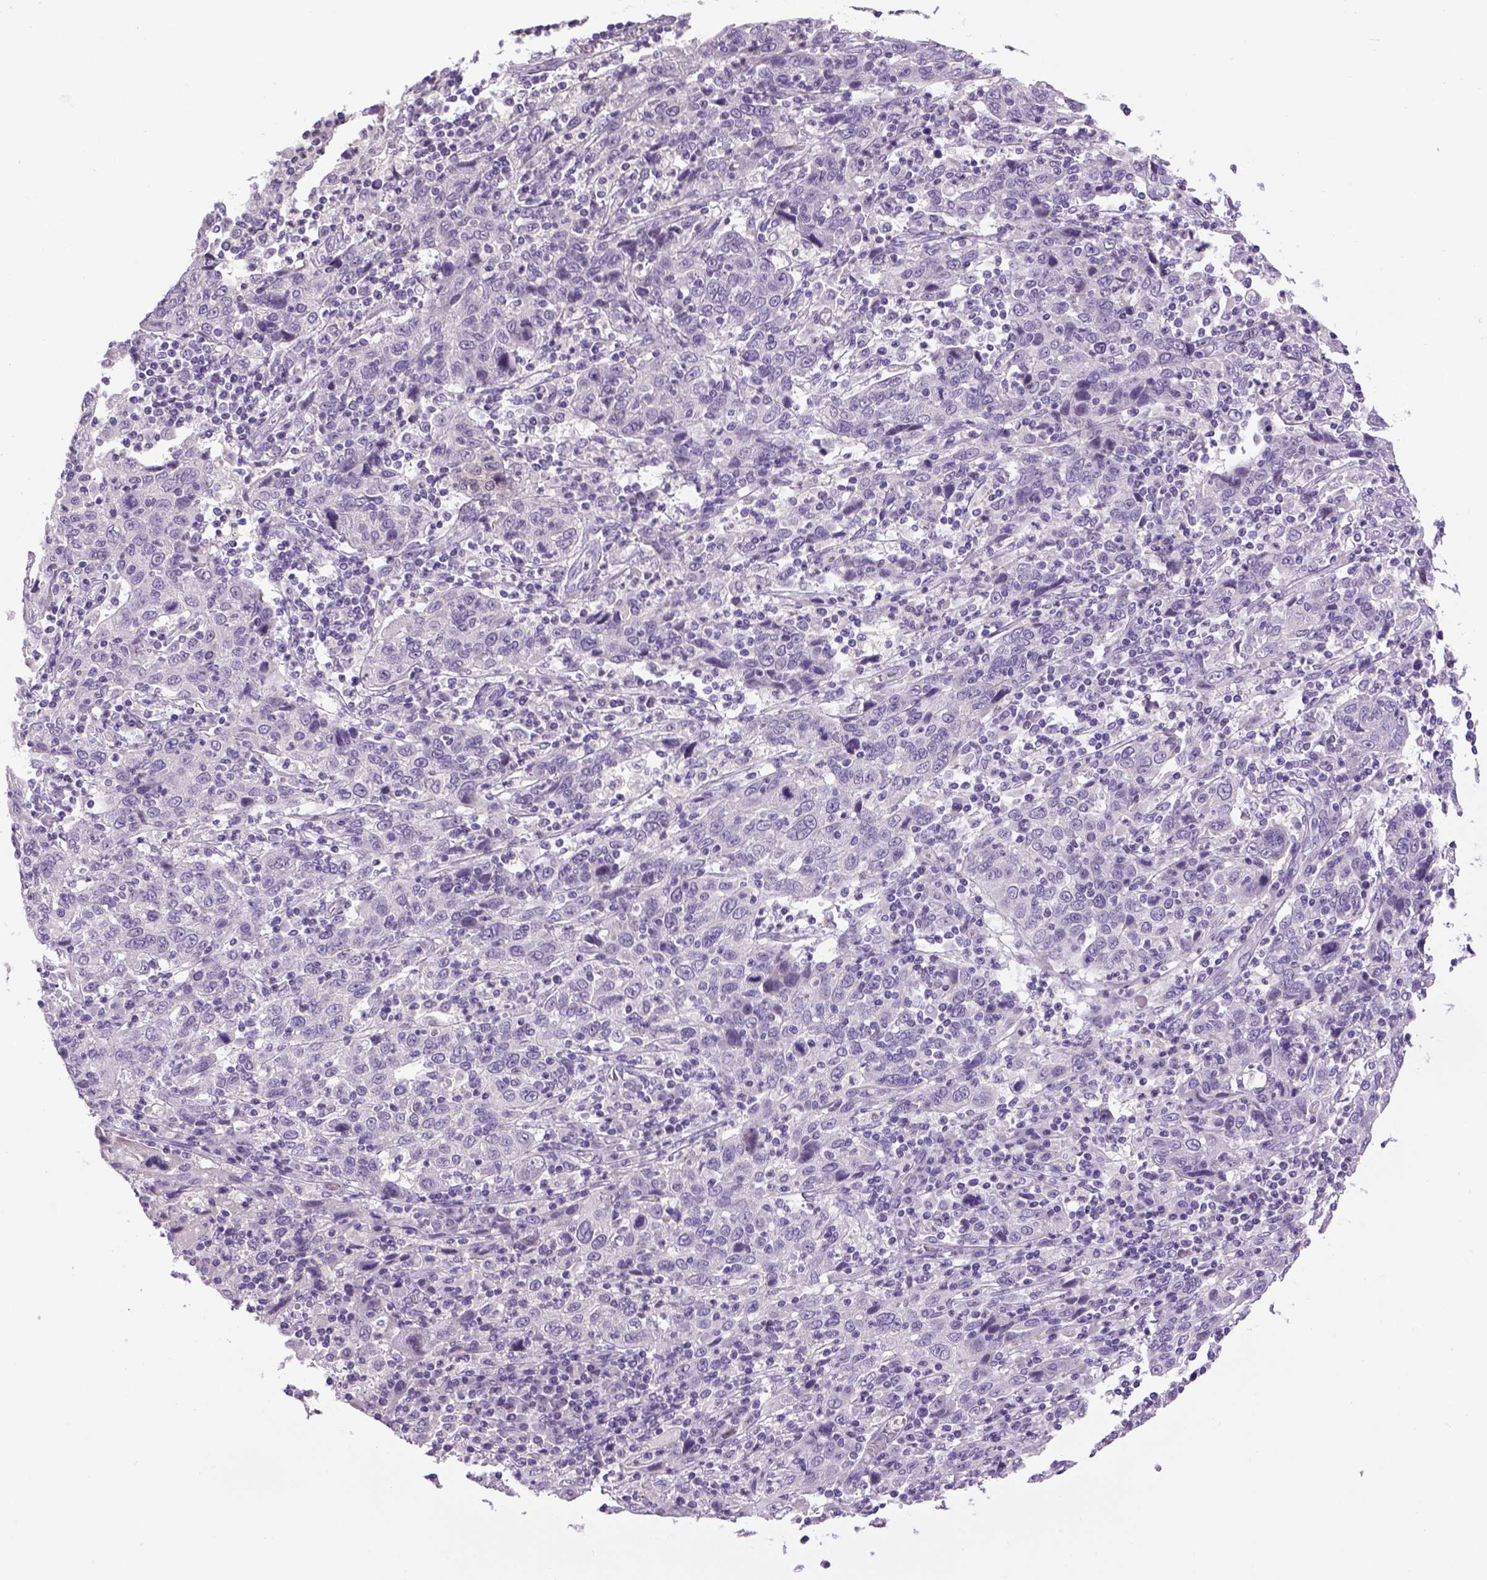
{"staining": {"intensity": "negative", "quantity": "none", "location": "none"}, "tissue": "cervical cancer", "cell_type": "Tumor cells", "image_type": "cancer", "snomed": [{"axis": "morphology", "description": "Squamous cell carcinoma, NOS"}, {"axis": "topography", "description": "Cervix"}], "caption": "A micrograph of cervical cancer stained for a protein shows no brown staining in tumor cells. (Immunohistochemistry, brightfield microscopy, high magnification).", "gene": "DBH", "patient": {"sex": "female", "age": 46}}